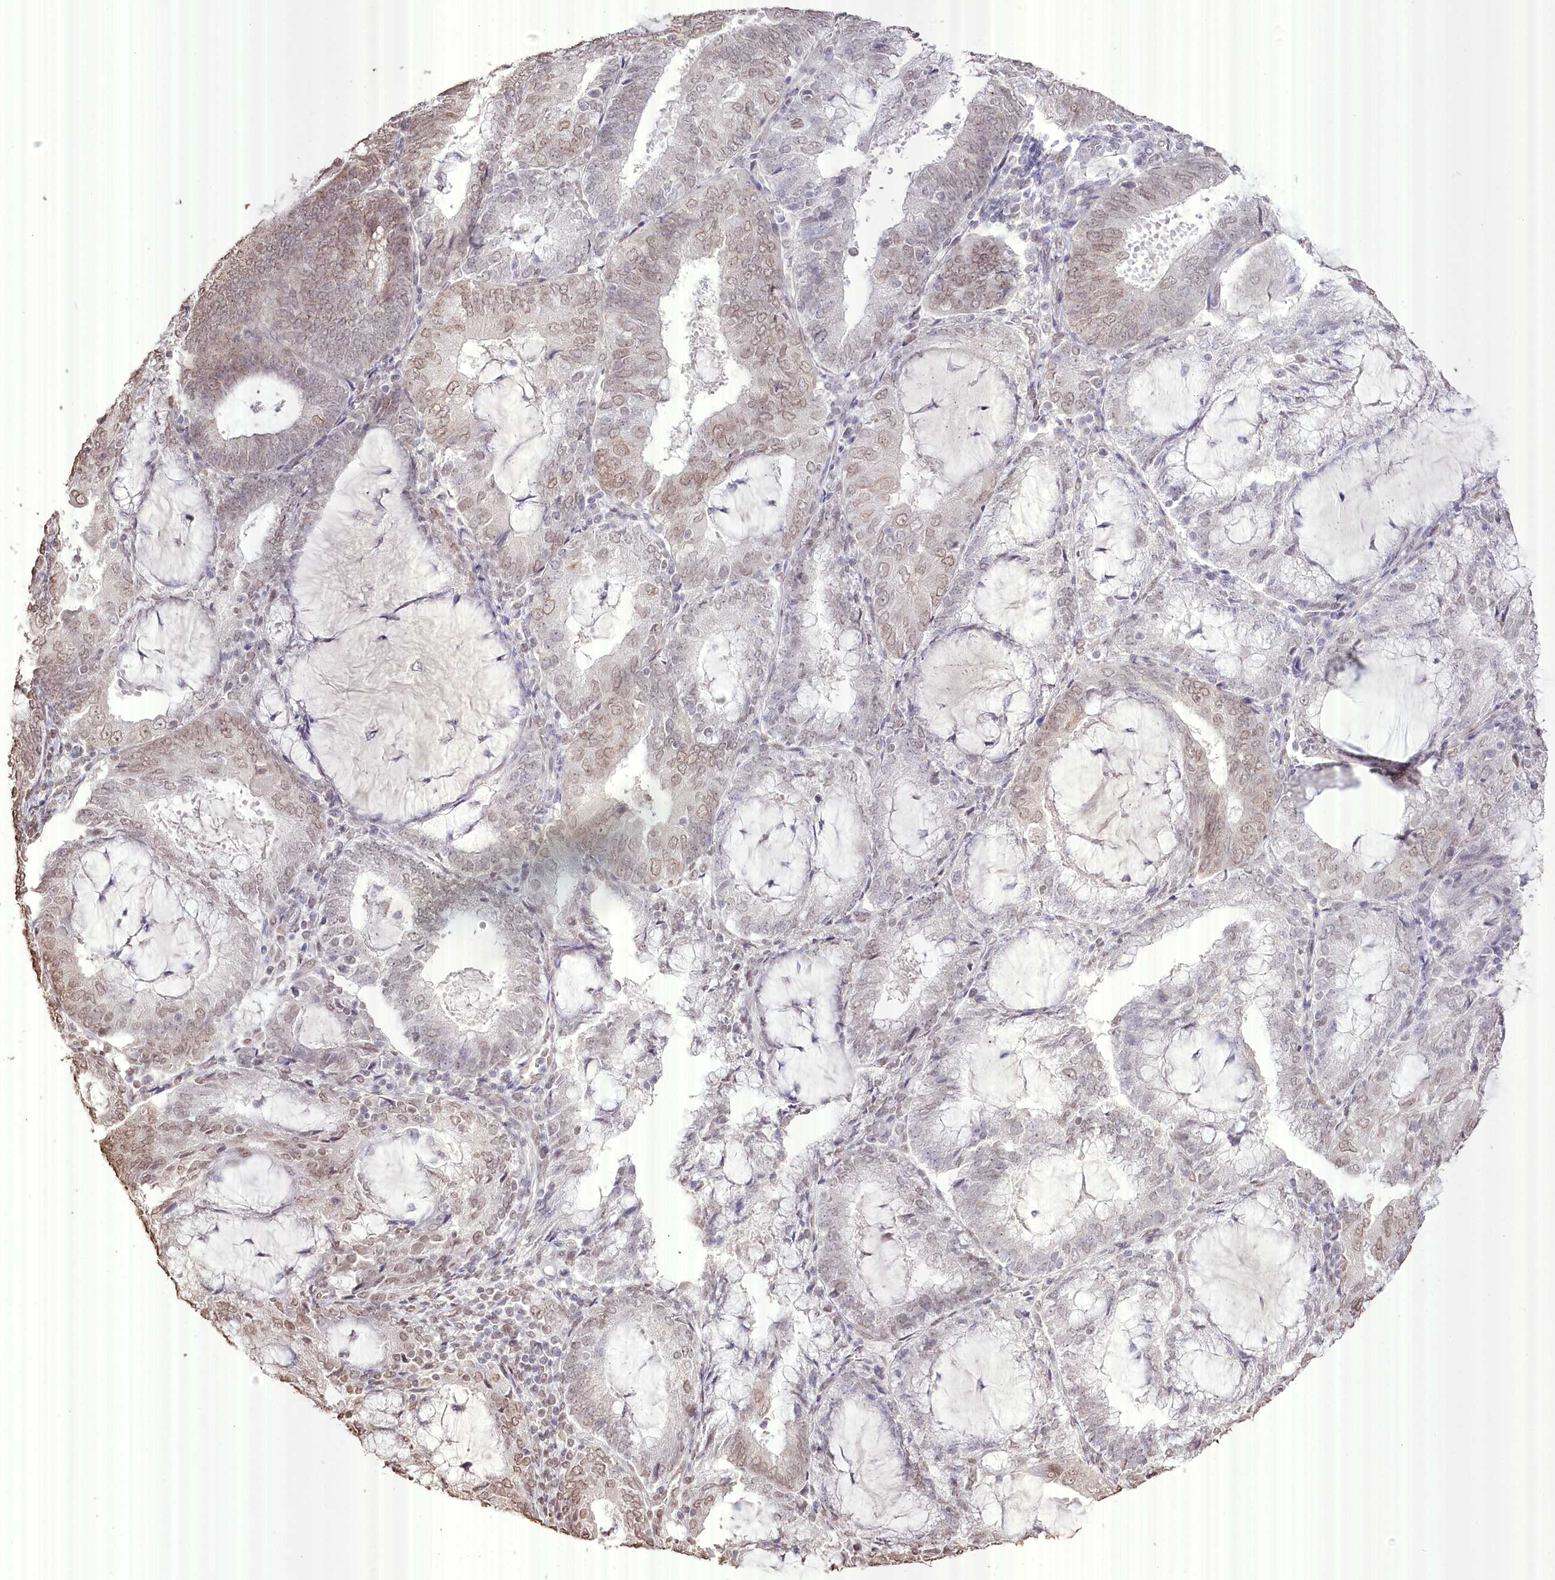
{"staining": {"intensity": "moderate", "quantity": "<25%", "location": "nuclear"}, "tissue": "endometrial cancer", "cell_type": "Tumor cells", "image_type": "cancer", "snomed": [{"axis": "morphology", "description": "Adenocarcinoma, NOS"}, {"axis": "topography", "description": "Endometrium"}], "caption": "Adenocarcinoma (endometrial) stained for a protein (brown) demonstrates moderate nuclear positive positivity in approximately <25% of tumor cells.", "gene": "SLC39A10", "patient": {"sex": "female", "age": 81}}